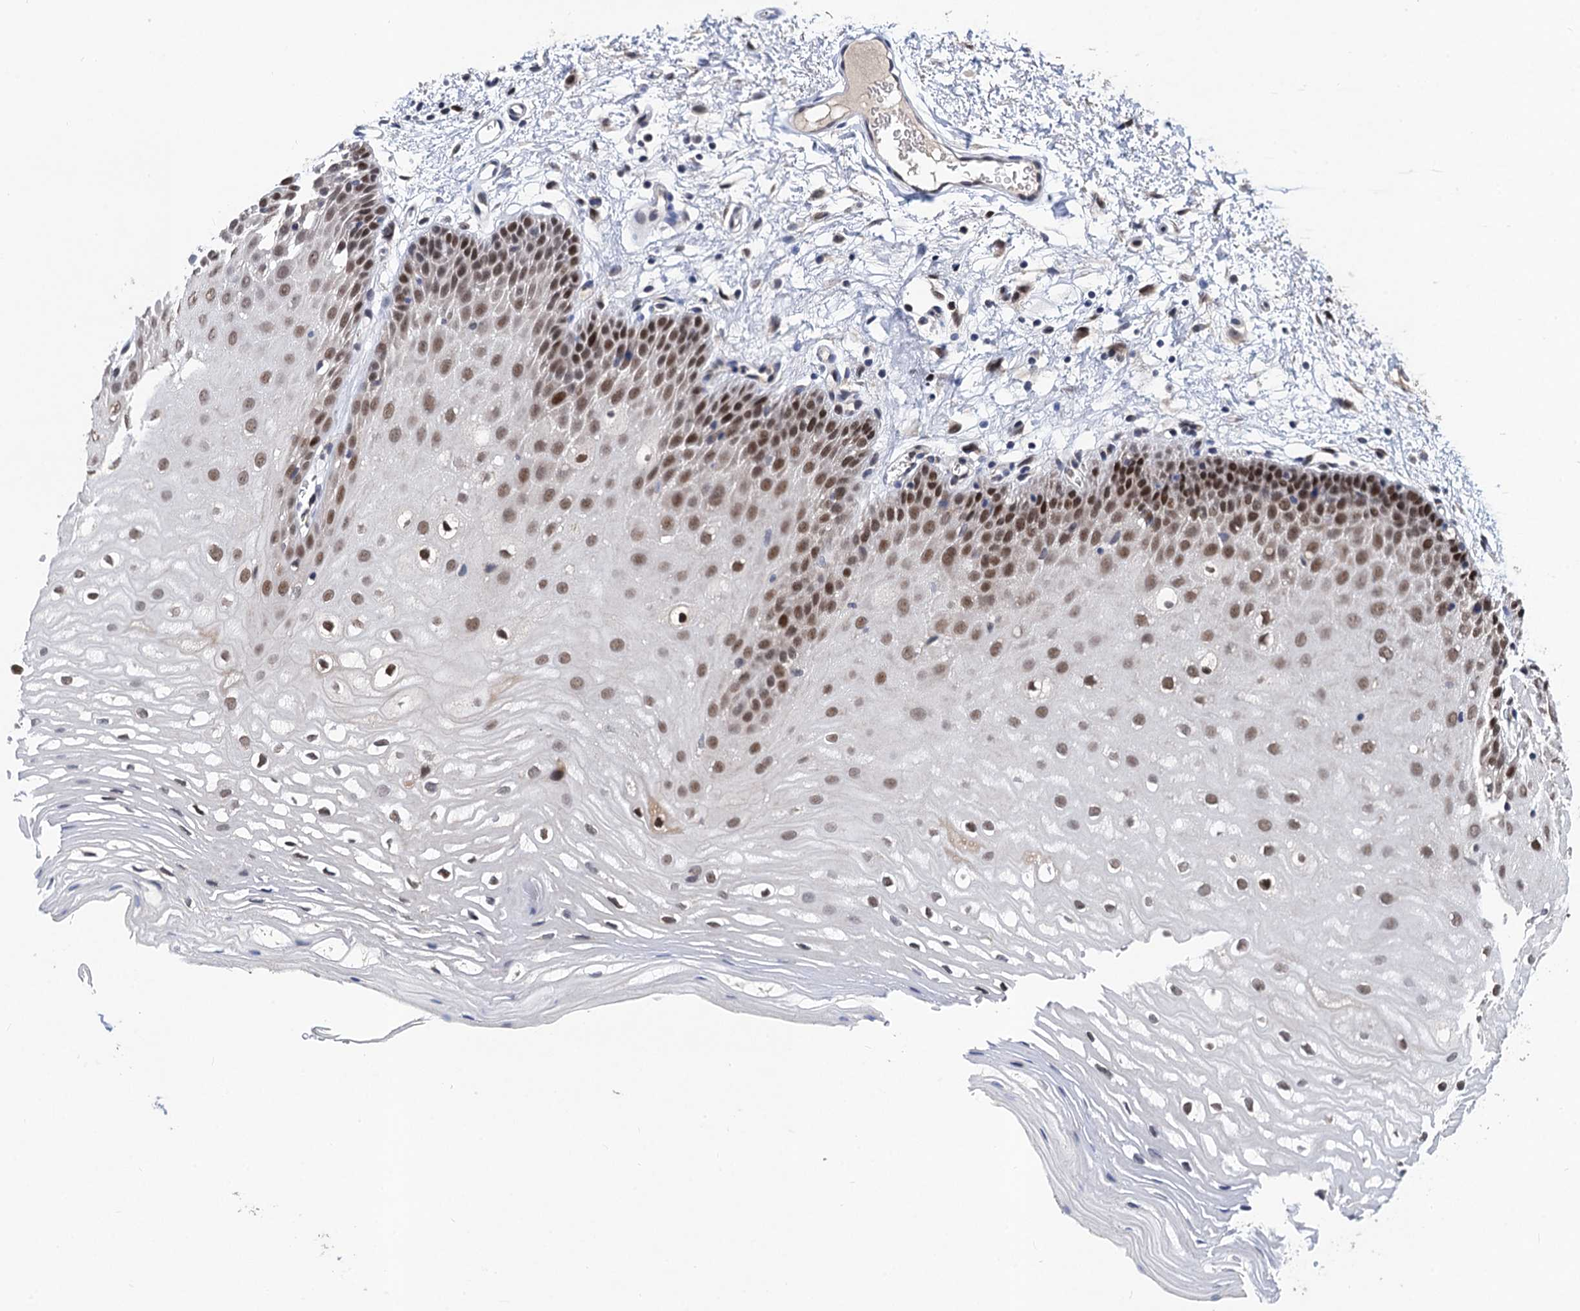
{"staining": {"intensity": "strong", "quantity": "25%-75%", "location": "nuclear"}, "tissue": "oral mucosa", "cell_type": "Squamous epithelial cells", "image_type": "normal", "snomed": [{"axis": "morphology", "description": "Normal tissue, NOS"}, {"axis": "topography", "description": "Oral tissue"}, {"axis": "topography", "description": "Tounge, NOS"}], "caption": "An image of human oral mucosa stained for a protein displays strong nuclear brown staining in squamous epithelial cells.", "gene": "TSEN34", "patient": {"sex": "female", "age": 73}}